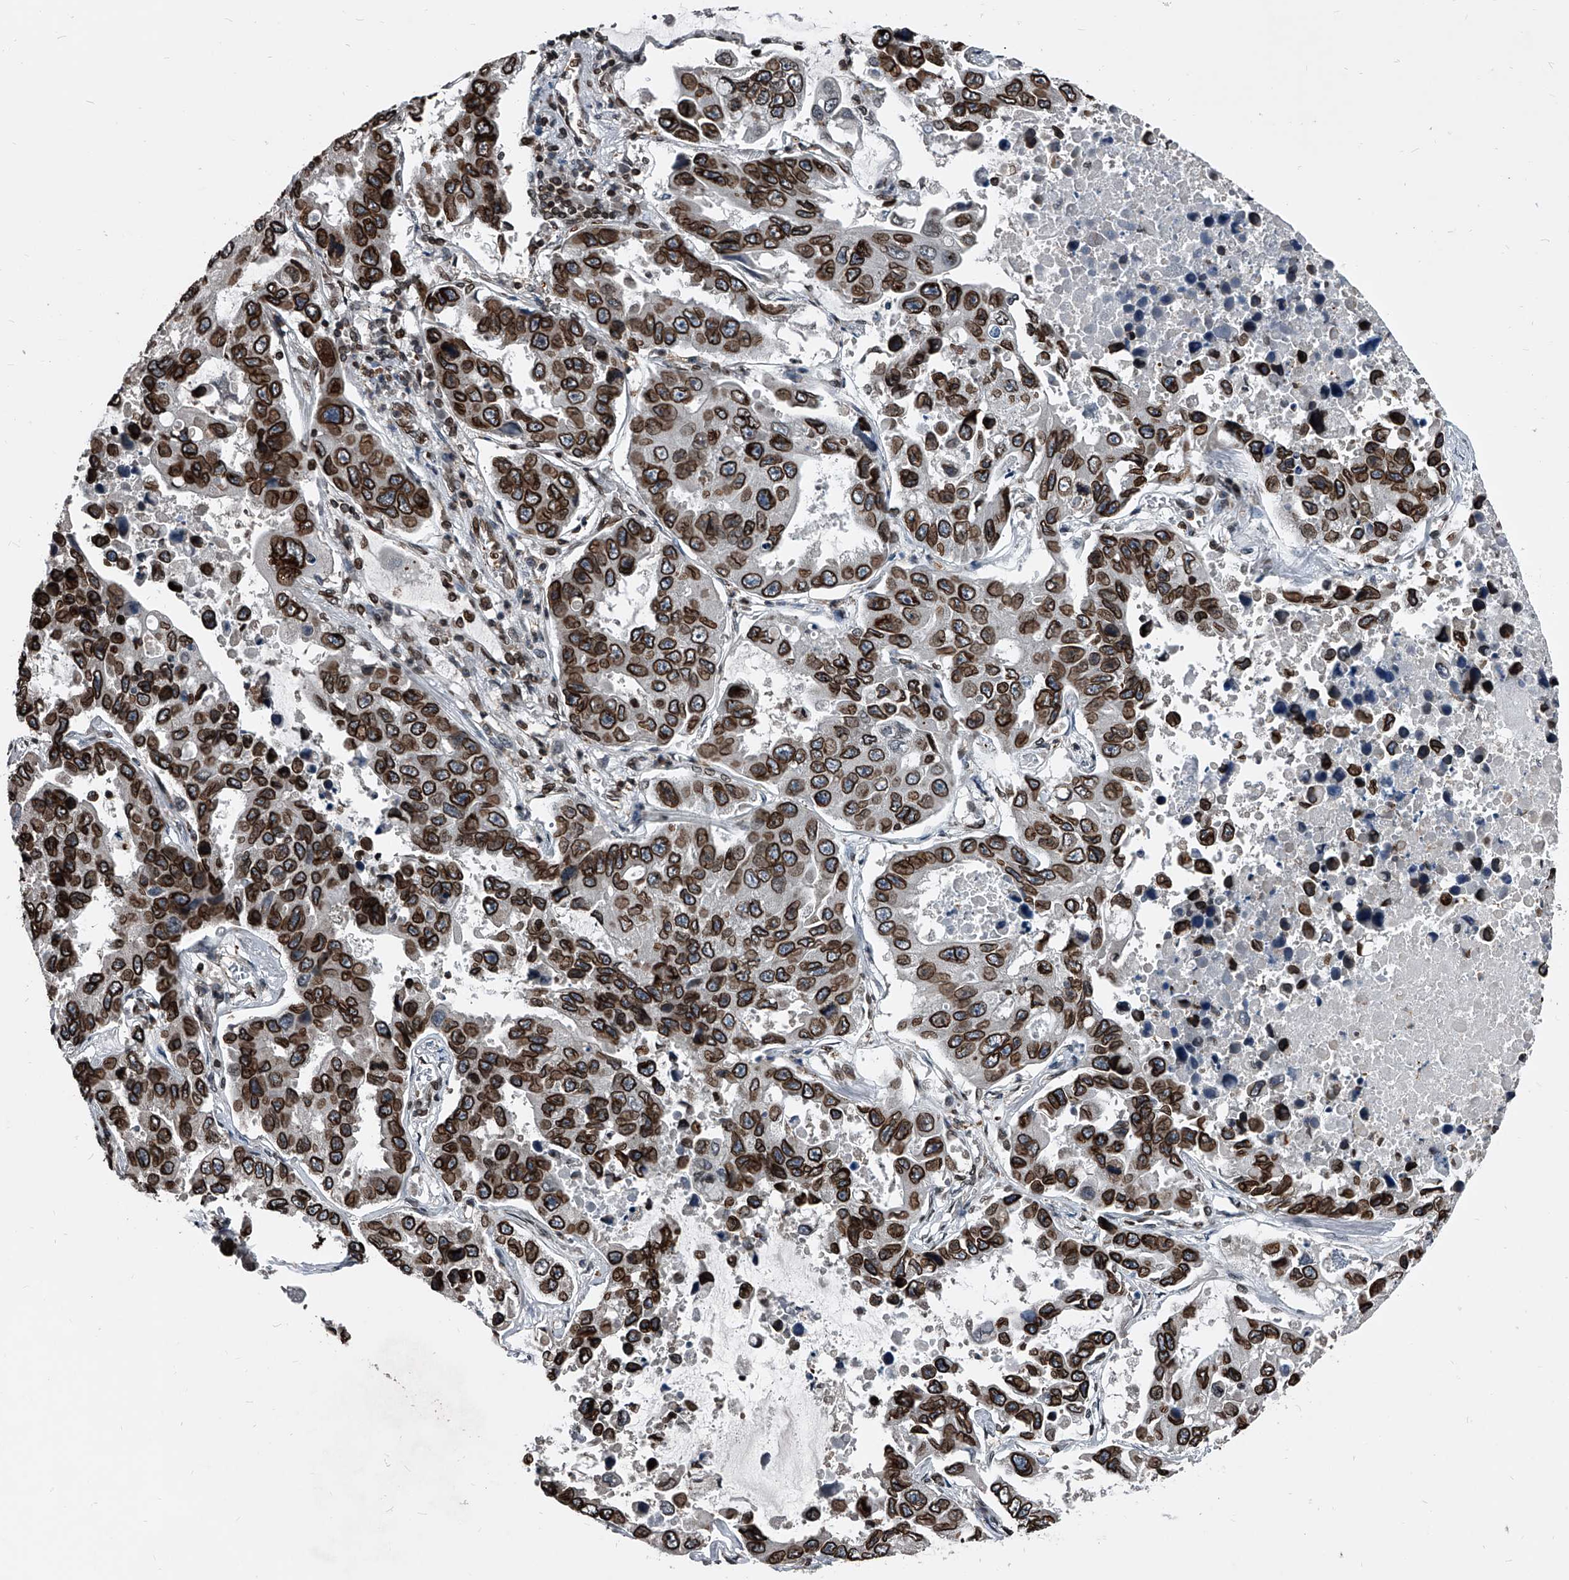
{"staining": {"intensity": "strong", "quantity": ">75%", "location": "cytoplasmic/membranous,nuclear"}, "tissue": "lung cancer", "cell_type": "Tumor cells", "image_type": "cancer", "snomed": [{"axis": "morphology", "description": "Adenocarcinoma, NOS"}, {"axis": "topography", "description": "Lung"}], "caption": "Human lung adenocarcinoma stained with a protein marker displays strong staining in tumor cells.", "gene": "PHF20", "patient": {"sex": "male", "age": 64}}